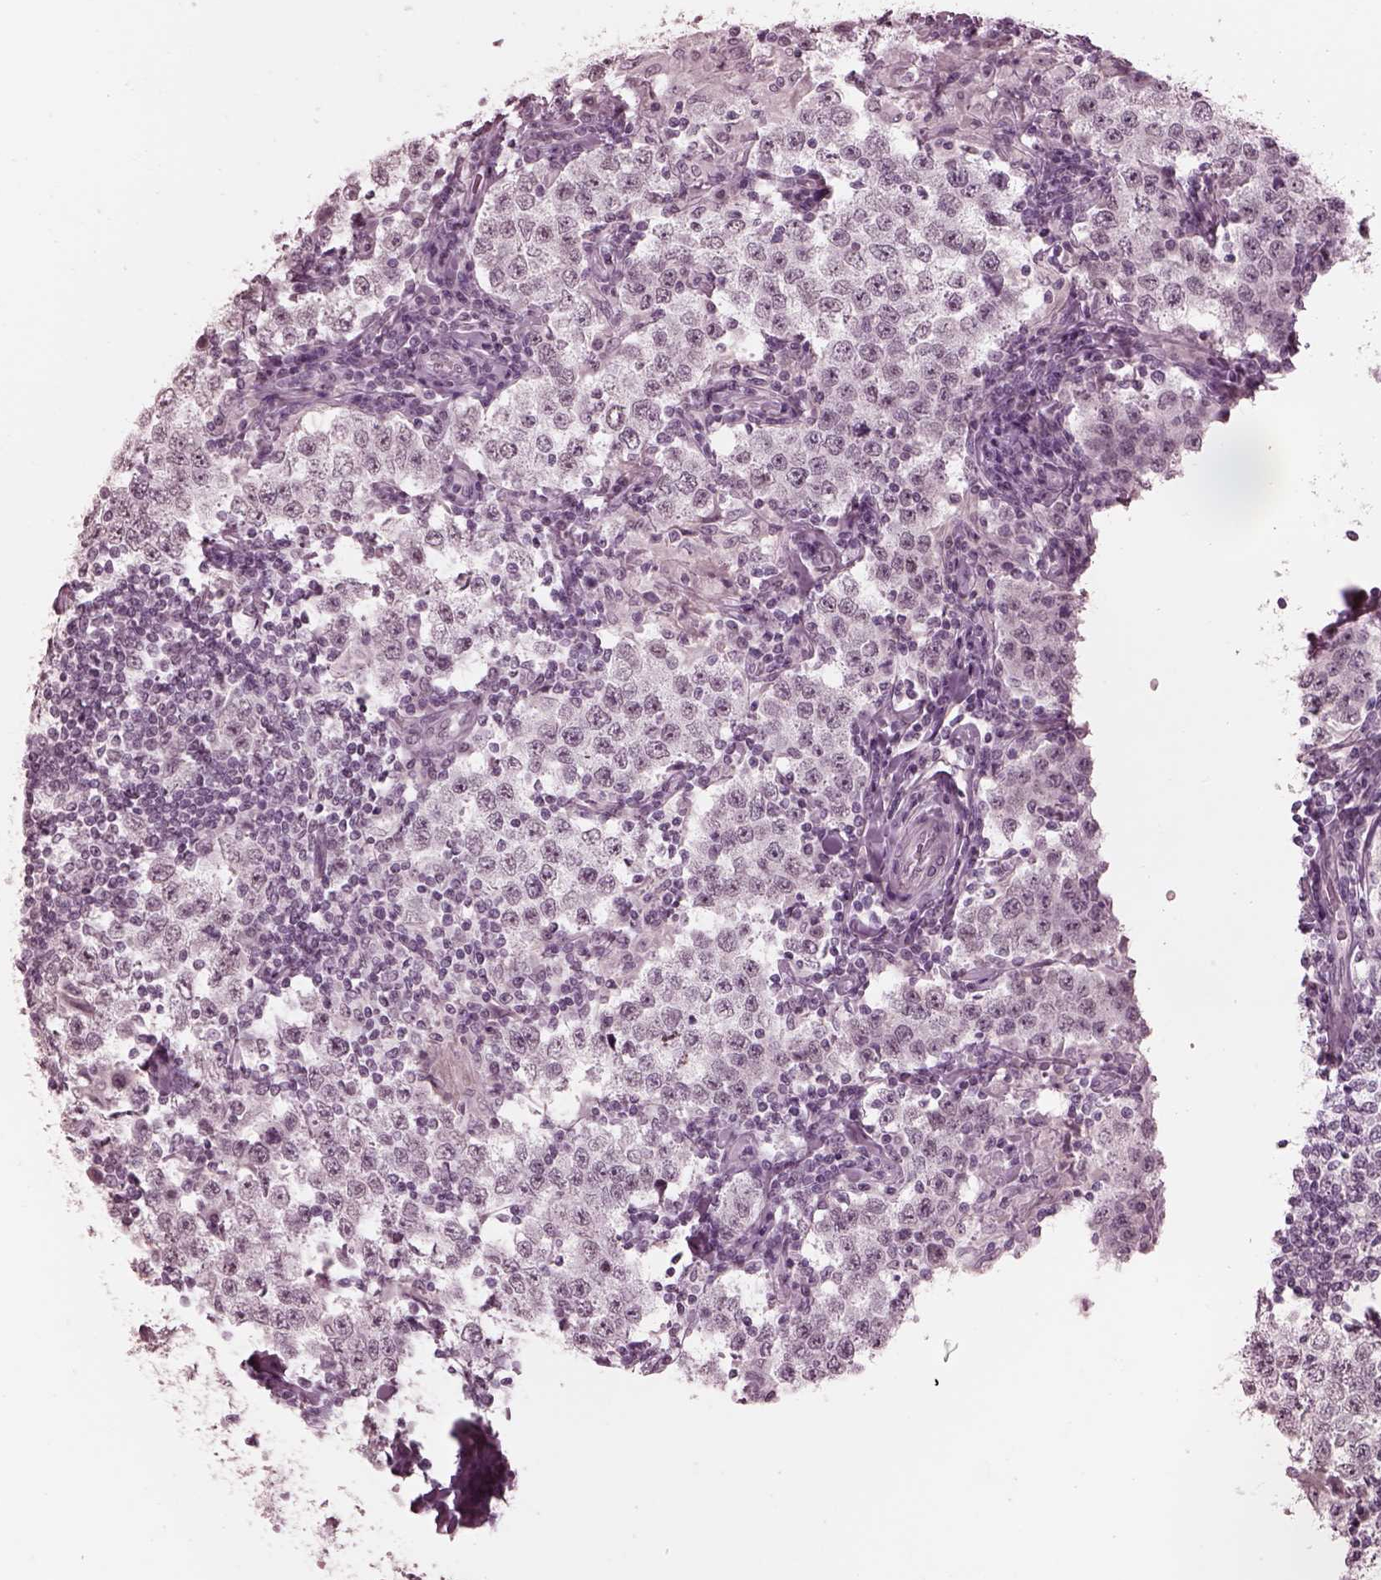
{"staining": {"intensity": "negative", "quantity": "none", "location": "none"}, "tissue": "testis cancer", "cell_type": "Tumor cells", "image_type": "cancer", "snomed": [{"axis": "morphology", "description": "Seminoma, NOS"}, {"axis": "morphology", "description": "Carcinoma, Embryonal, NOS"}, {"axis": "topography", "description": "Testis"}], "caption": "Human testis cancer (seminoma) stained for a protein using IHC reveals no staining in tumor cells.", "gene": "GARIN4", "patient": {"sex": "male", "age": 41}}